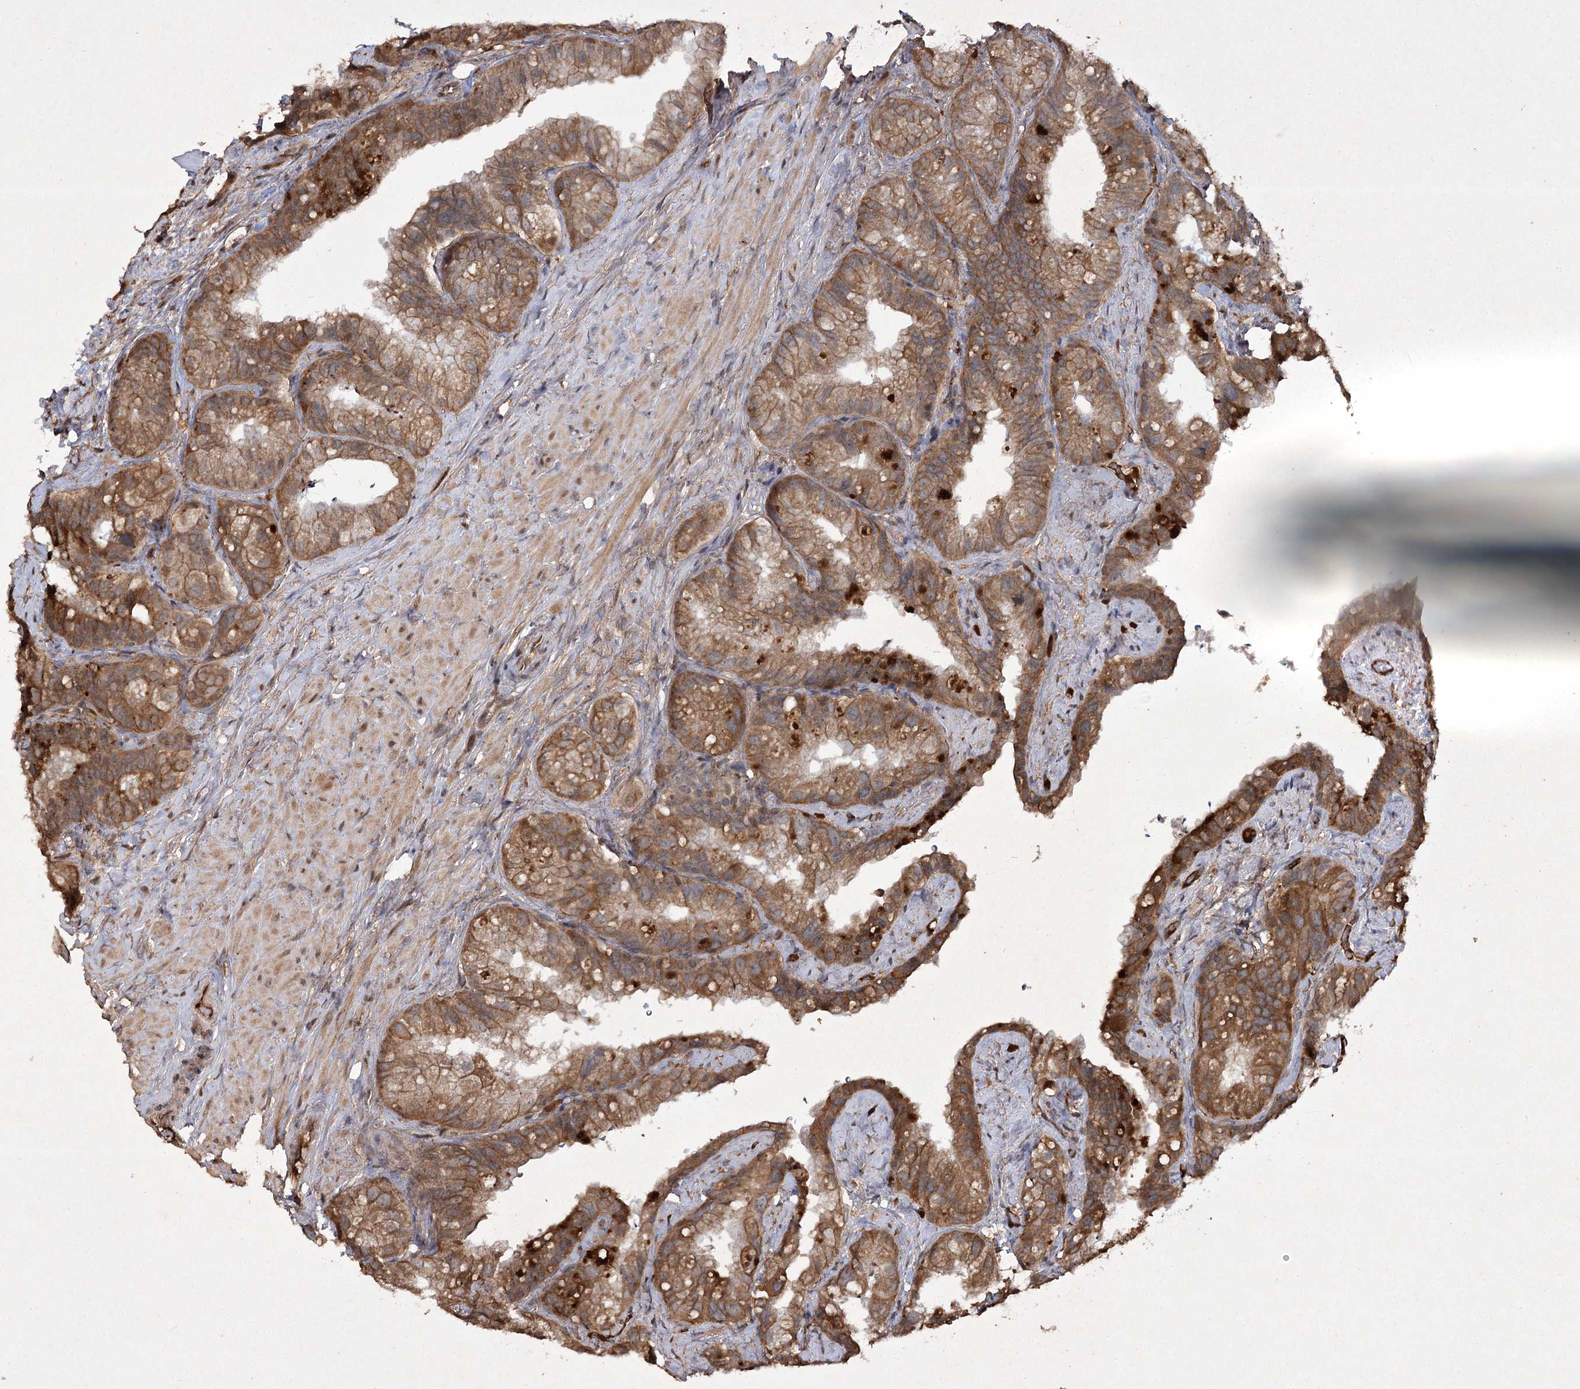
{"staining": {"intensity": "moderate", "quantity": ">75%", "location": "cytoplasmic/membranous"}, "tissue": "prostate cancer", "cell_type": "Tumor cells", "image_type": "cancer", "snomed": [{"axis": "morphology", "description": "Normal tissue, NOS"}, {"axis": "morphology", "description": "Adenocarcinoma, Low grade"}, {"axis": "topography", "description": "Prostate"}], "caption": "Tumor cells show medium levels of moderate cytoplasmic/membranous expression in about >75% of cells in prostate cancer. Nuclei are stained in blue.", "gene": "FANCL", "patient": {"sex": "male", "age": 72}}